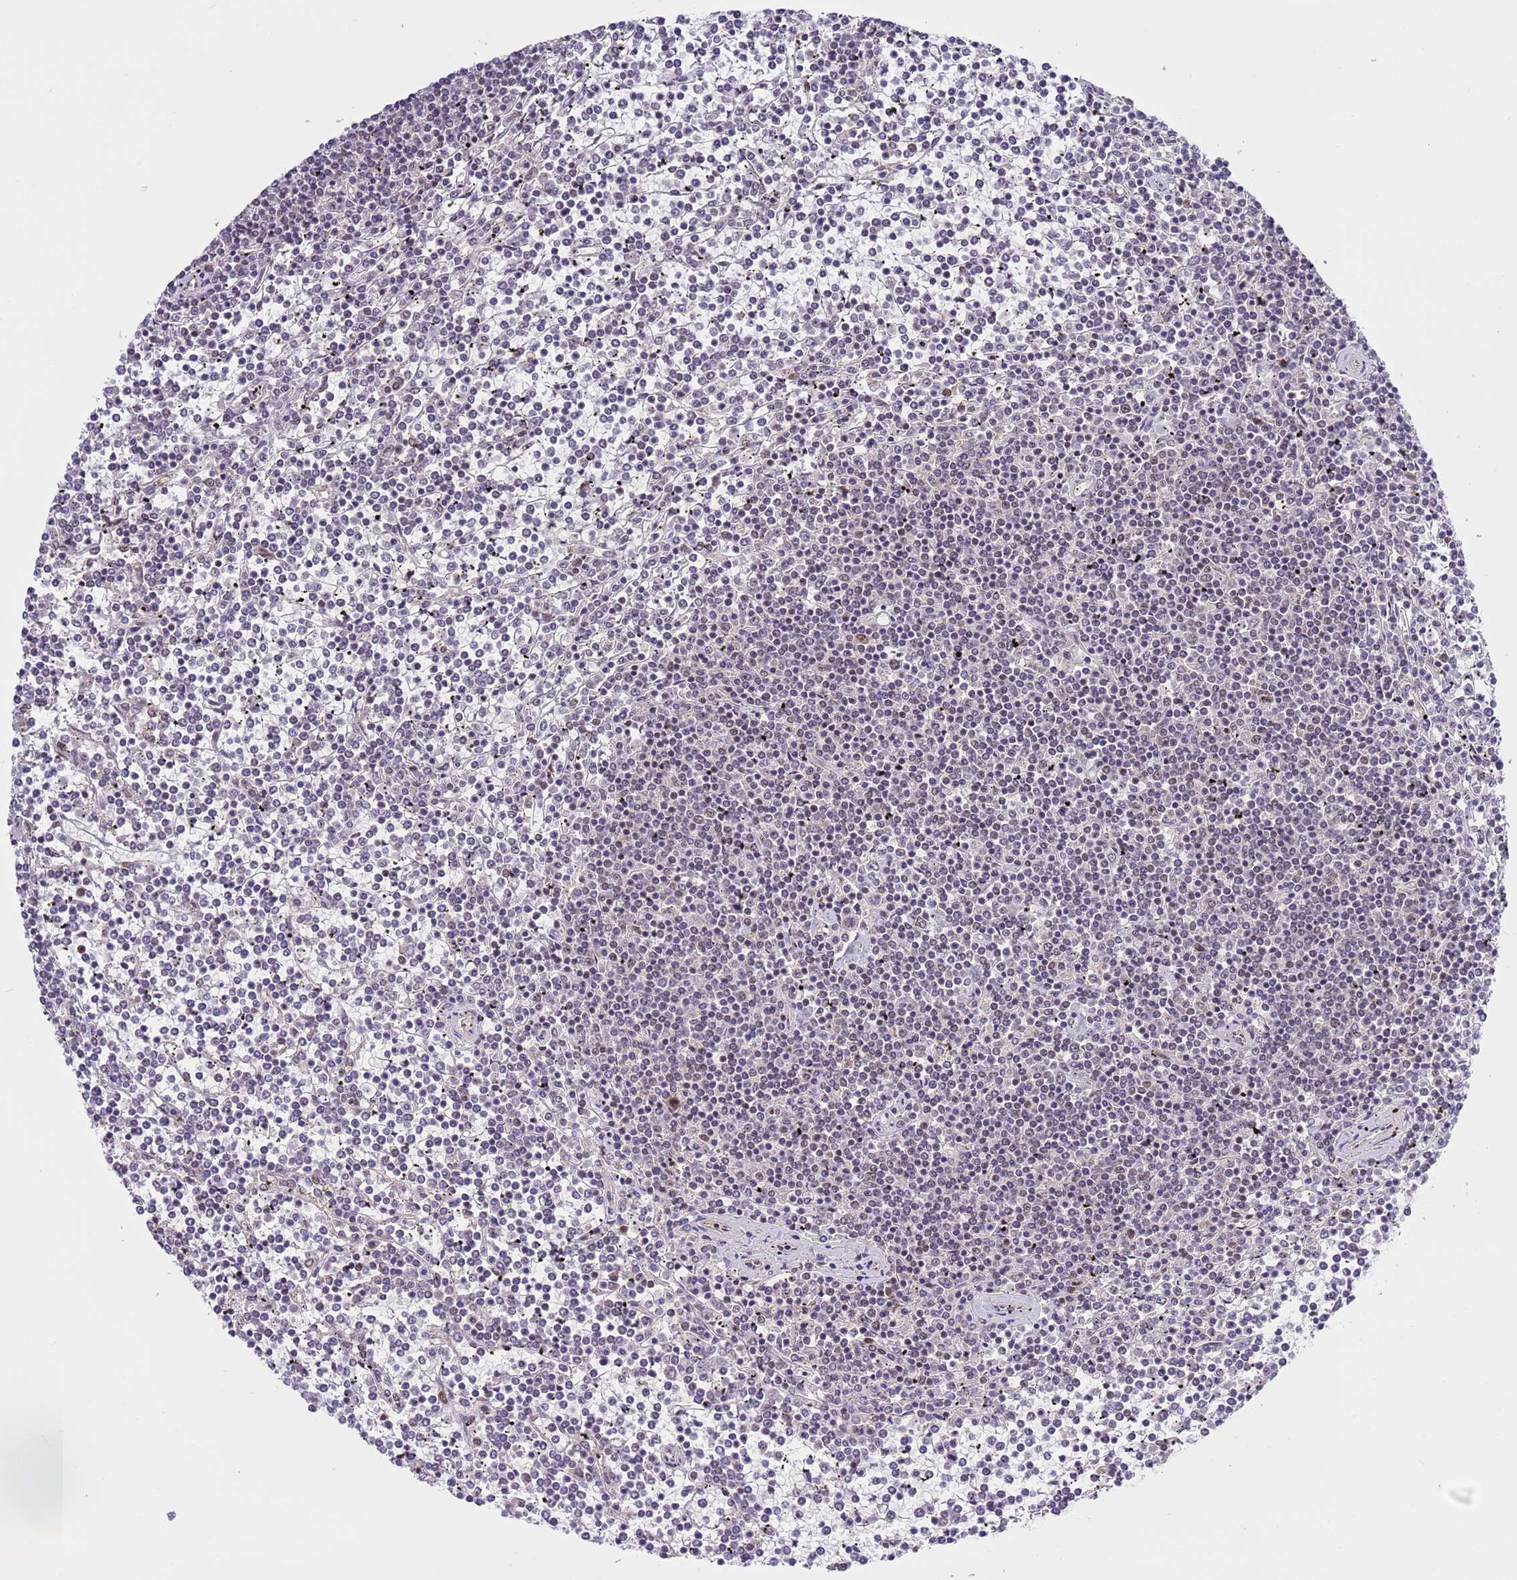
{"staining": {"intensity": "negative", "quantity": "none", "location": "none"}, "tissue": "lymphoma", "cell_type": "Tumor cells", "image_type": "cancer", "snomed": [{"axis": "morphology", "description": "Malignant lymphoma, non-Hodgkin's type, Low grade"}, {"axis": "topography", "description": "Spleen"}], "caption": "Photomicrograph shows no significant protein staining in tumor cells of low-grade malignant lymphoma, non-Hodgkin's type.", "gene": "PRPF6", "patient": {"sex": "female", "age": 19}}